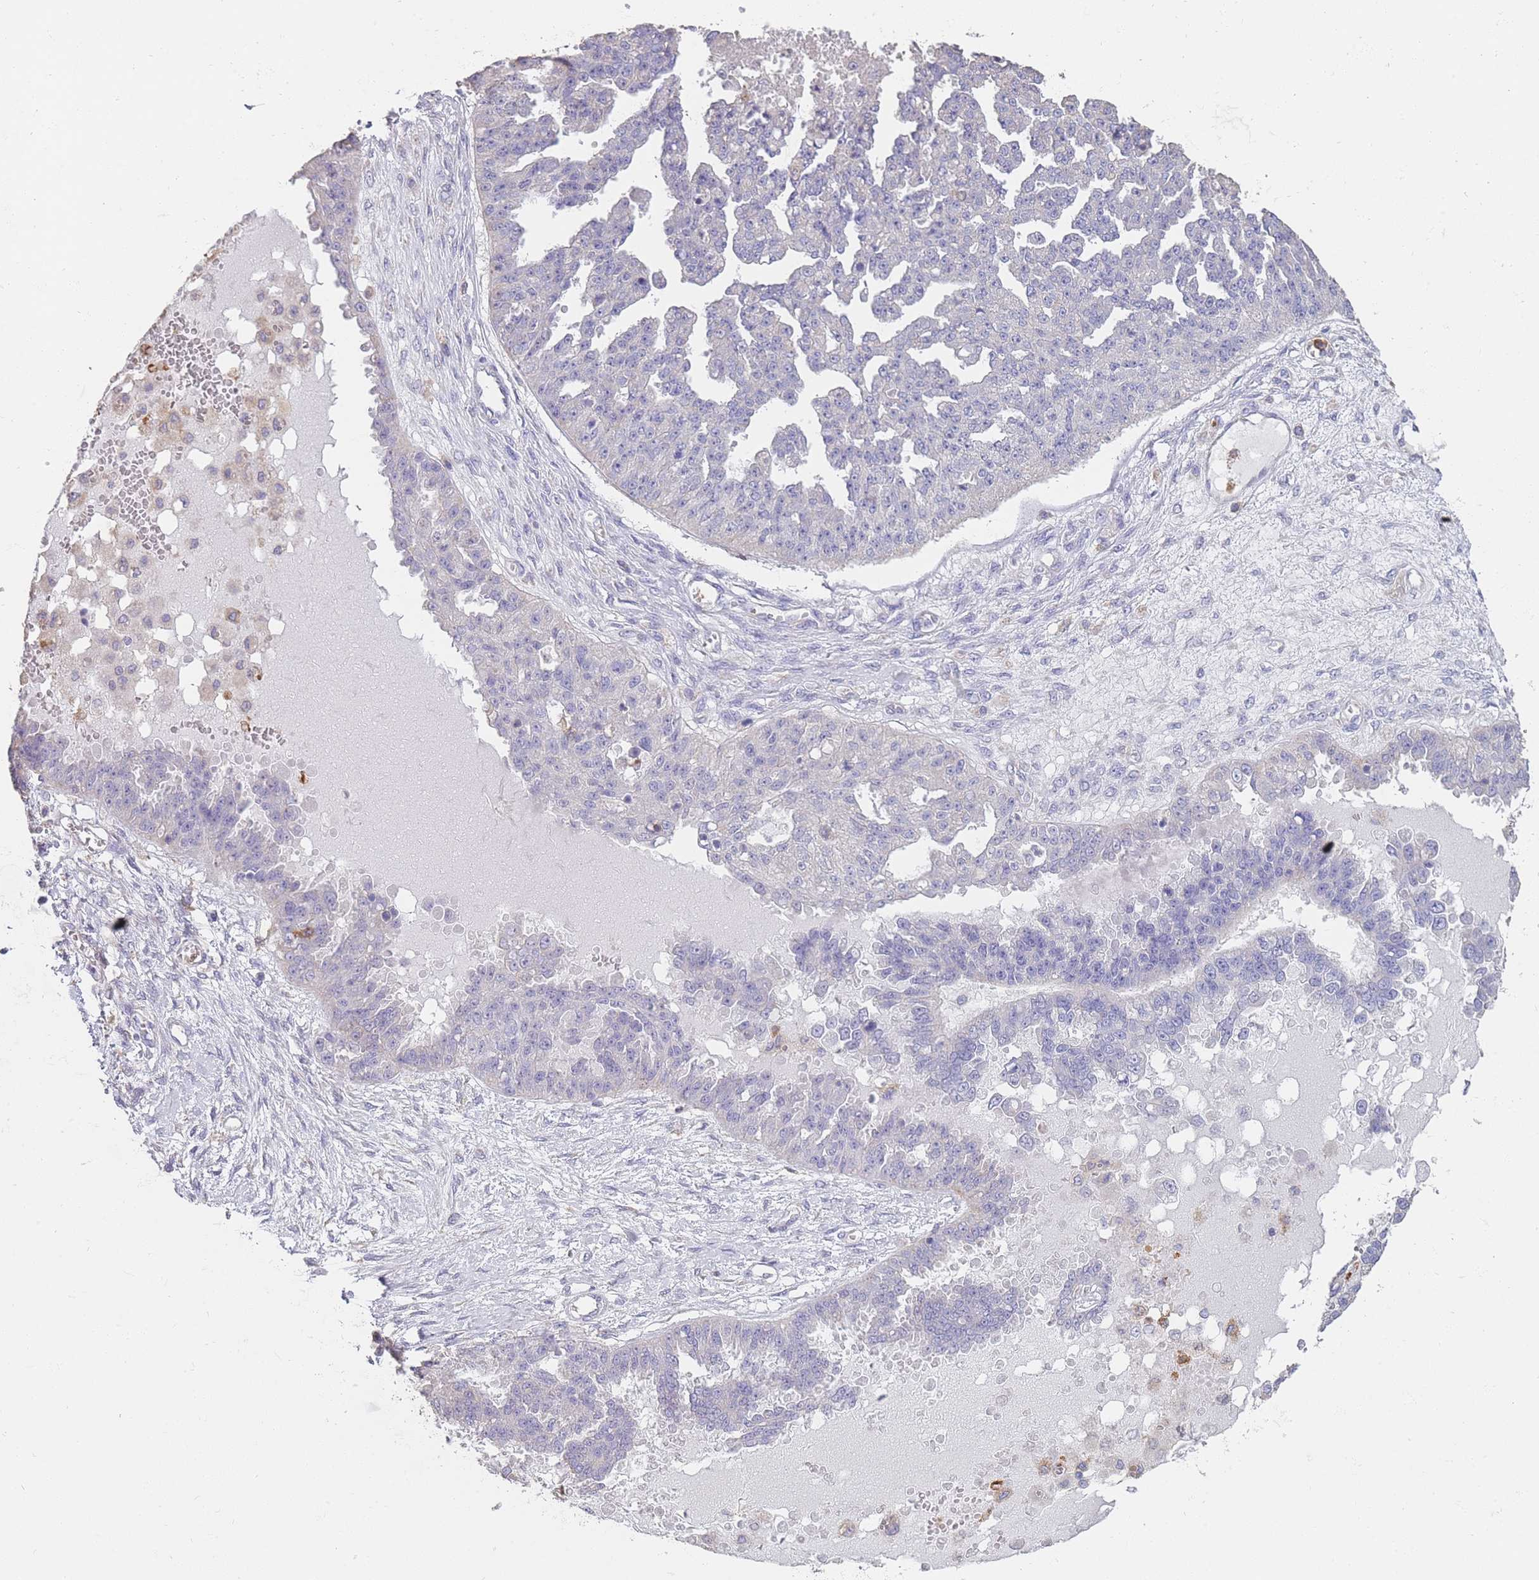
{"staining": {"intensity": "negative", "quantity": "none", "location": "none"}, "tissue": "ovarian cancer", "cell_type": "Tumor cells", "image_type": "cancer", "snomed": [{"axis": "morphology", "description": "Cystadenocarcinoma, serous, NOS"}, {"axis": "topography", "description": "Ovary"}], "caption": "There is no significant positivity in tumor cells of ovarian serous cystadenocarcinoma.", "gene": "CLEC12A", "patient": {"sex": "female", "age": 58}}